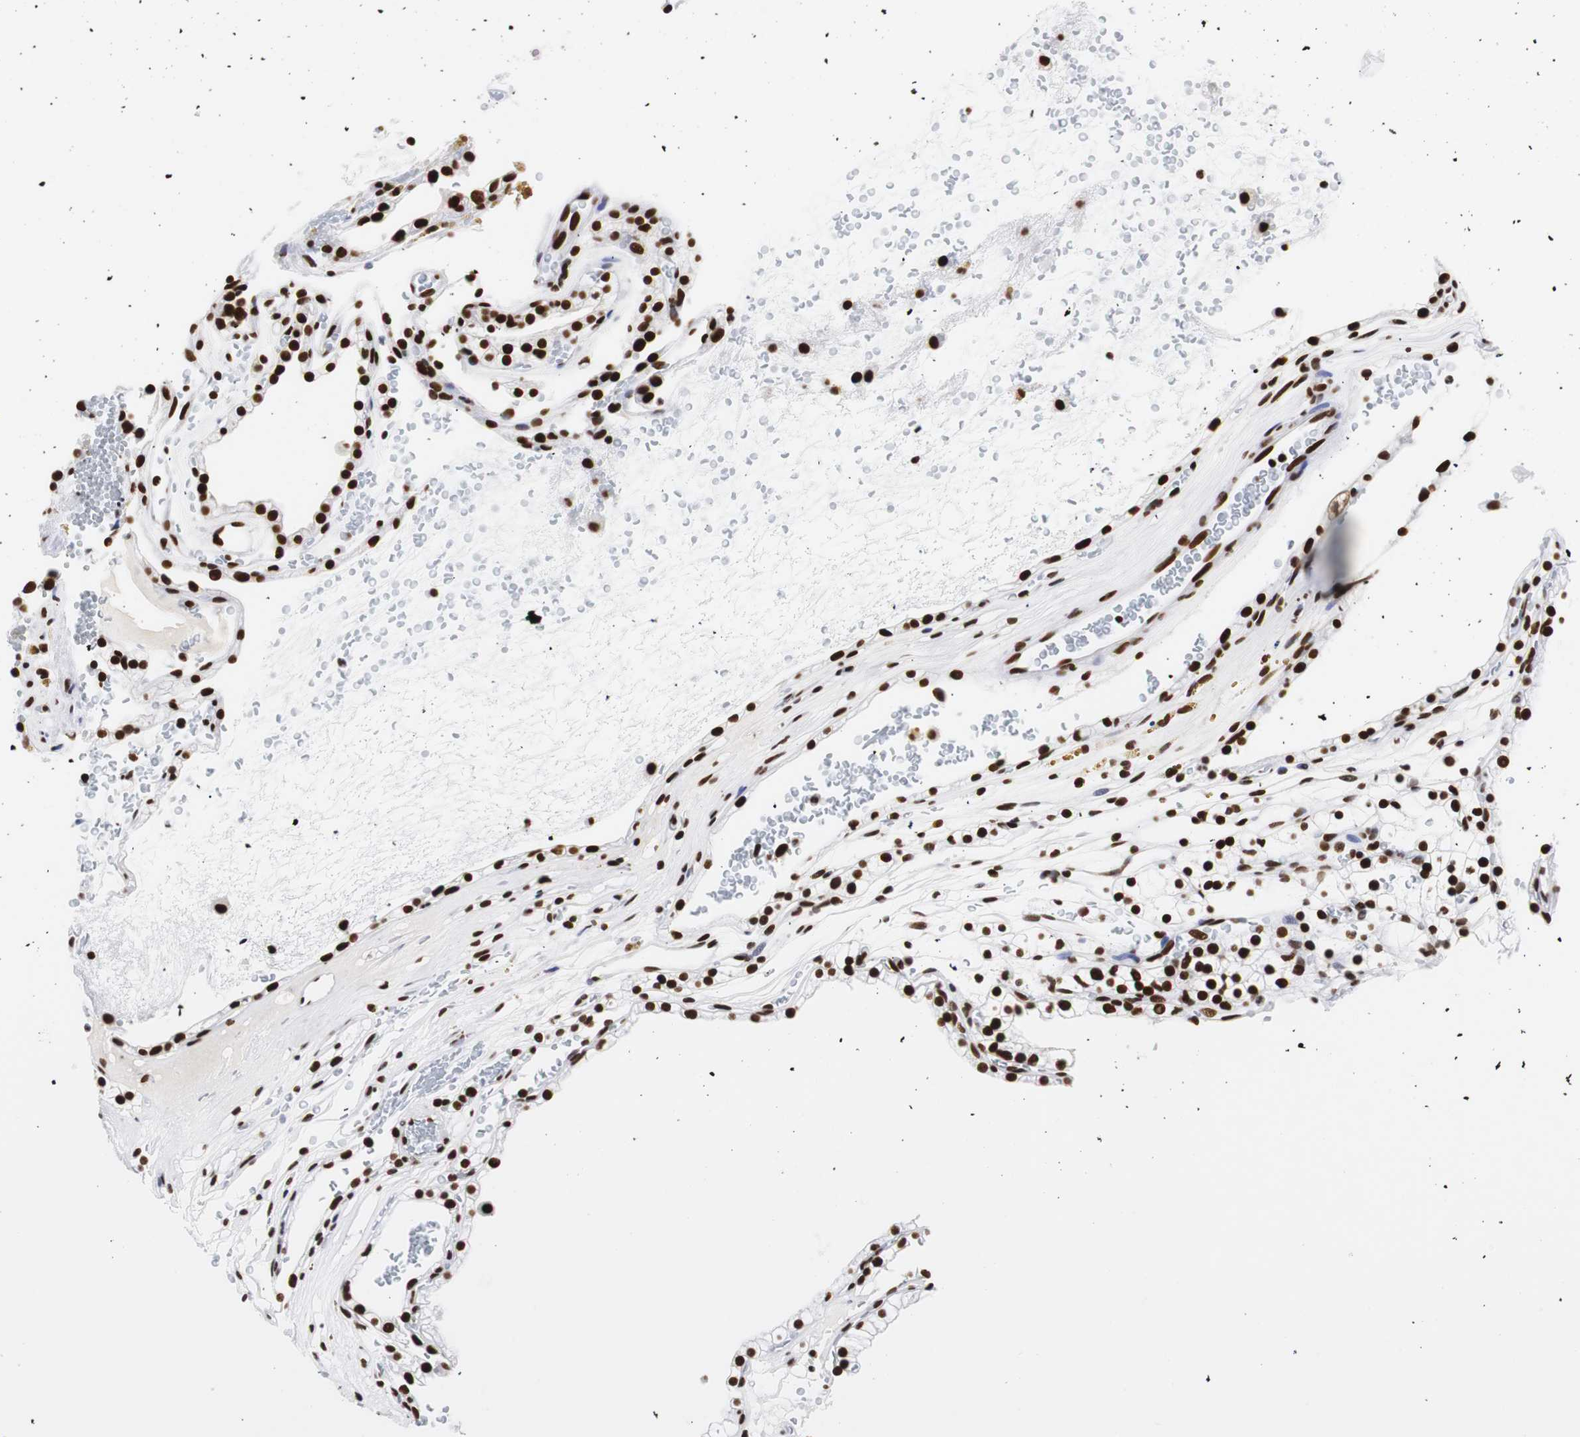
{"staining": {"intensity": "strong", "quantity": ">75%", "location": "nuclear"}, "tissue": "renal cancer", "cell_type": "Tumor cells", "image_type": "cancer", "snomed": [{"axis": "morphology", "description": "Adenocarcinoma, NOS"}, {"axis": "topography", "description": "Kidney"}], "caption": "Immunohistochemical staining of human renal adenocarcinoma reveals high levels of strong nuclear protein positivity in approximately >75% of tumor cells. (Brightfield microscopy of DAB IHC at high magnification).", "gene": "HNRNPH2", "patient": {"sex": "female", "age": 41}}